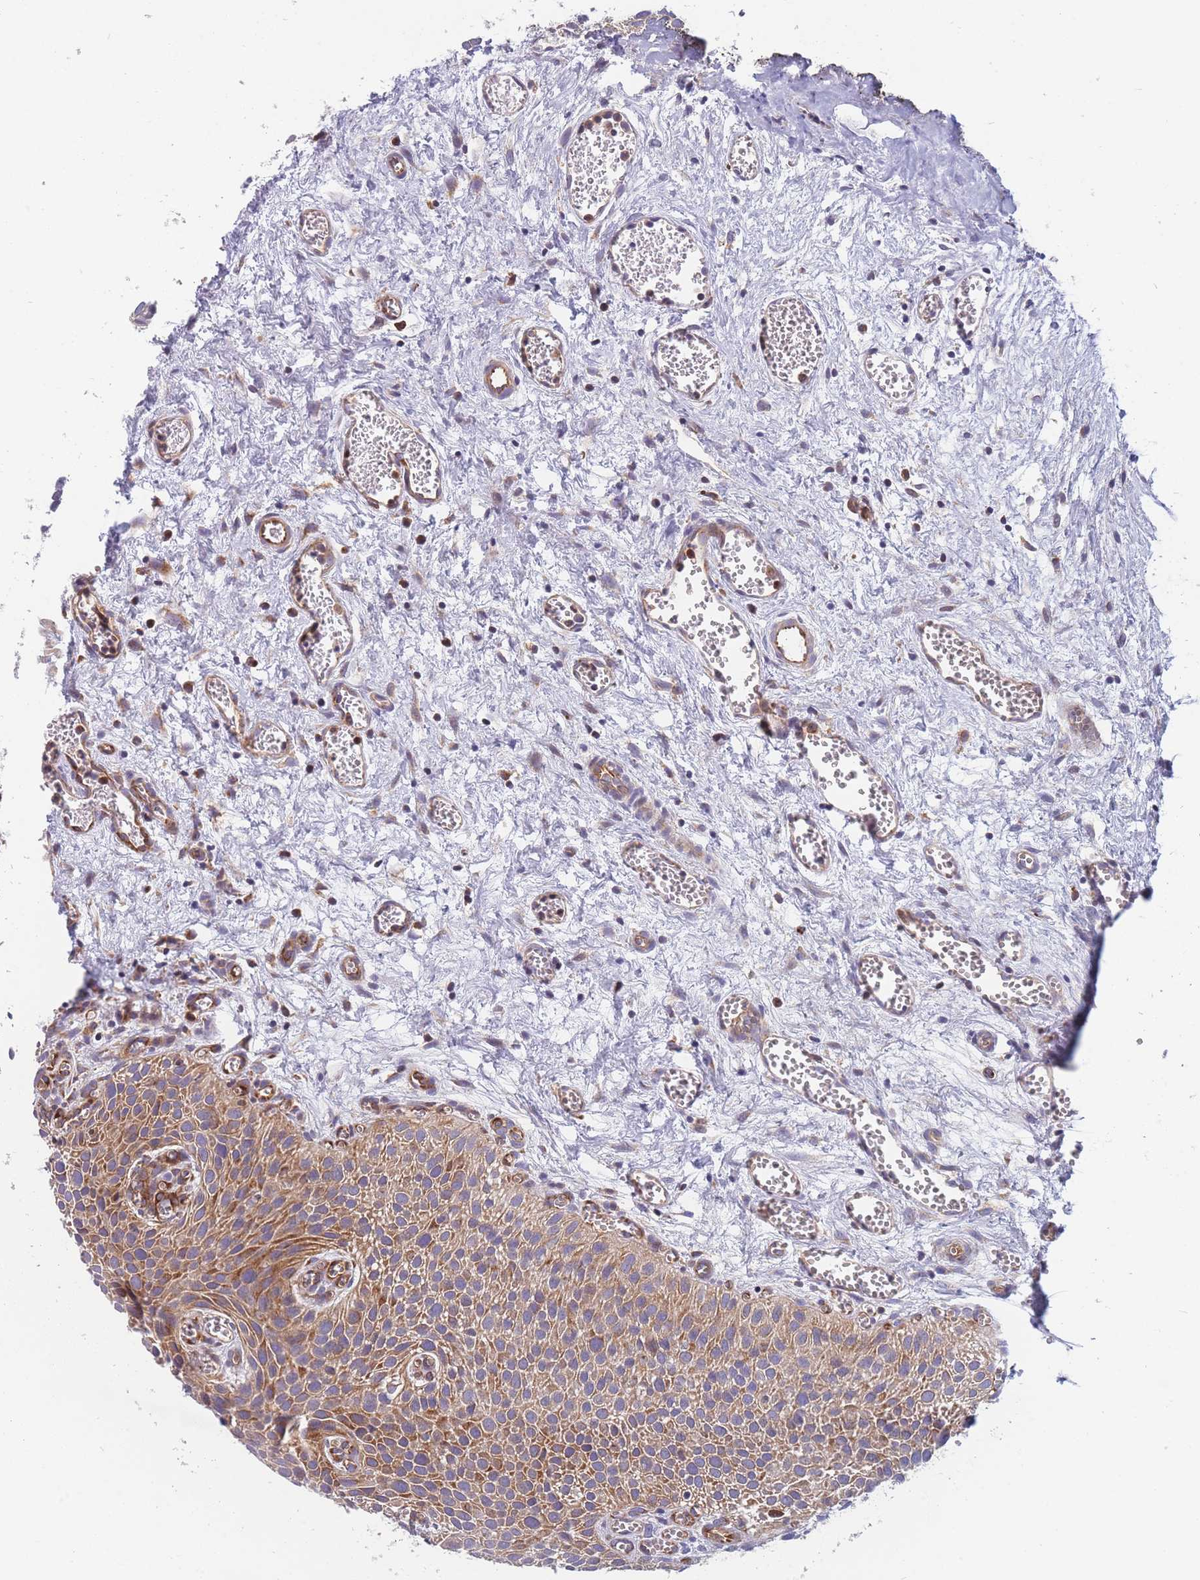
{"staining": {"intensity": "moderate", "quantity": ">75%", "location": "cytoplasmic/membranous"}, "tissue": "urothelial cancer", "cell_type": "Tumor cells", "image_type": "cancer", "snomed": [{"axis": "morphology", "description": "Urothelial carcinoma, Low grade"}, {"axis": "topography", "description": "Urinary bladder"}], "caption": "Protein expression analysis of human urothelial cancer reveals moderate cytoplasmic/membranous positivity in approximately >75% of tumor cells.", "gene": "TMEM131L", "patient": {"sex": "male", "age": 88}}